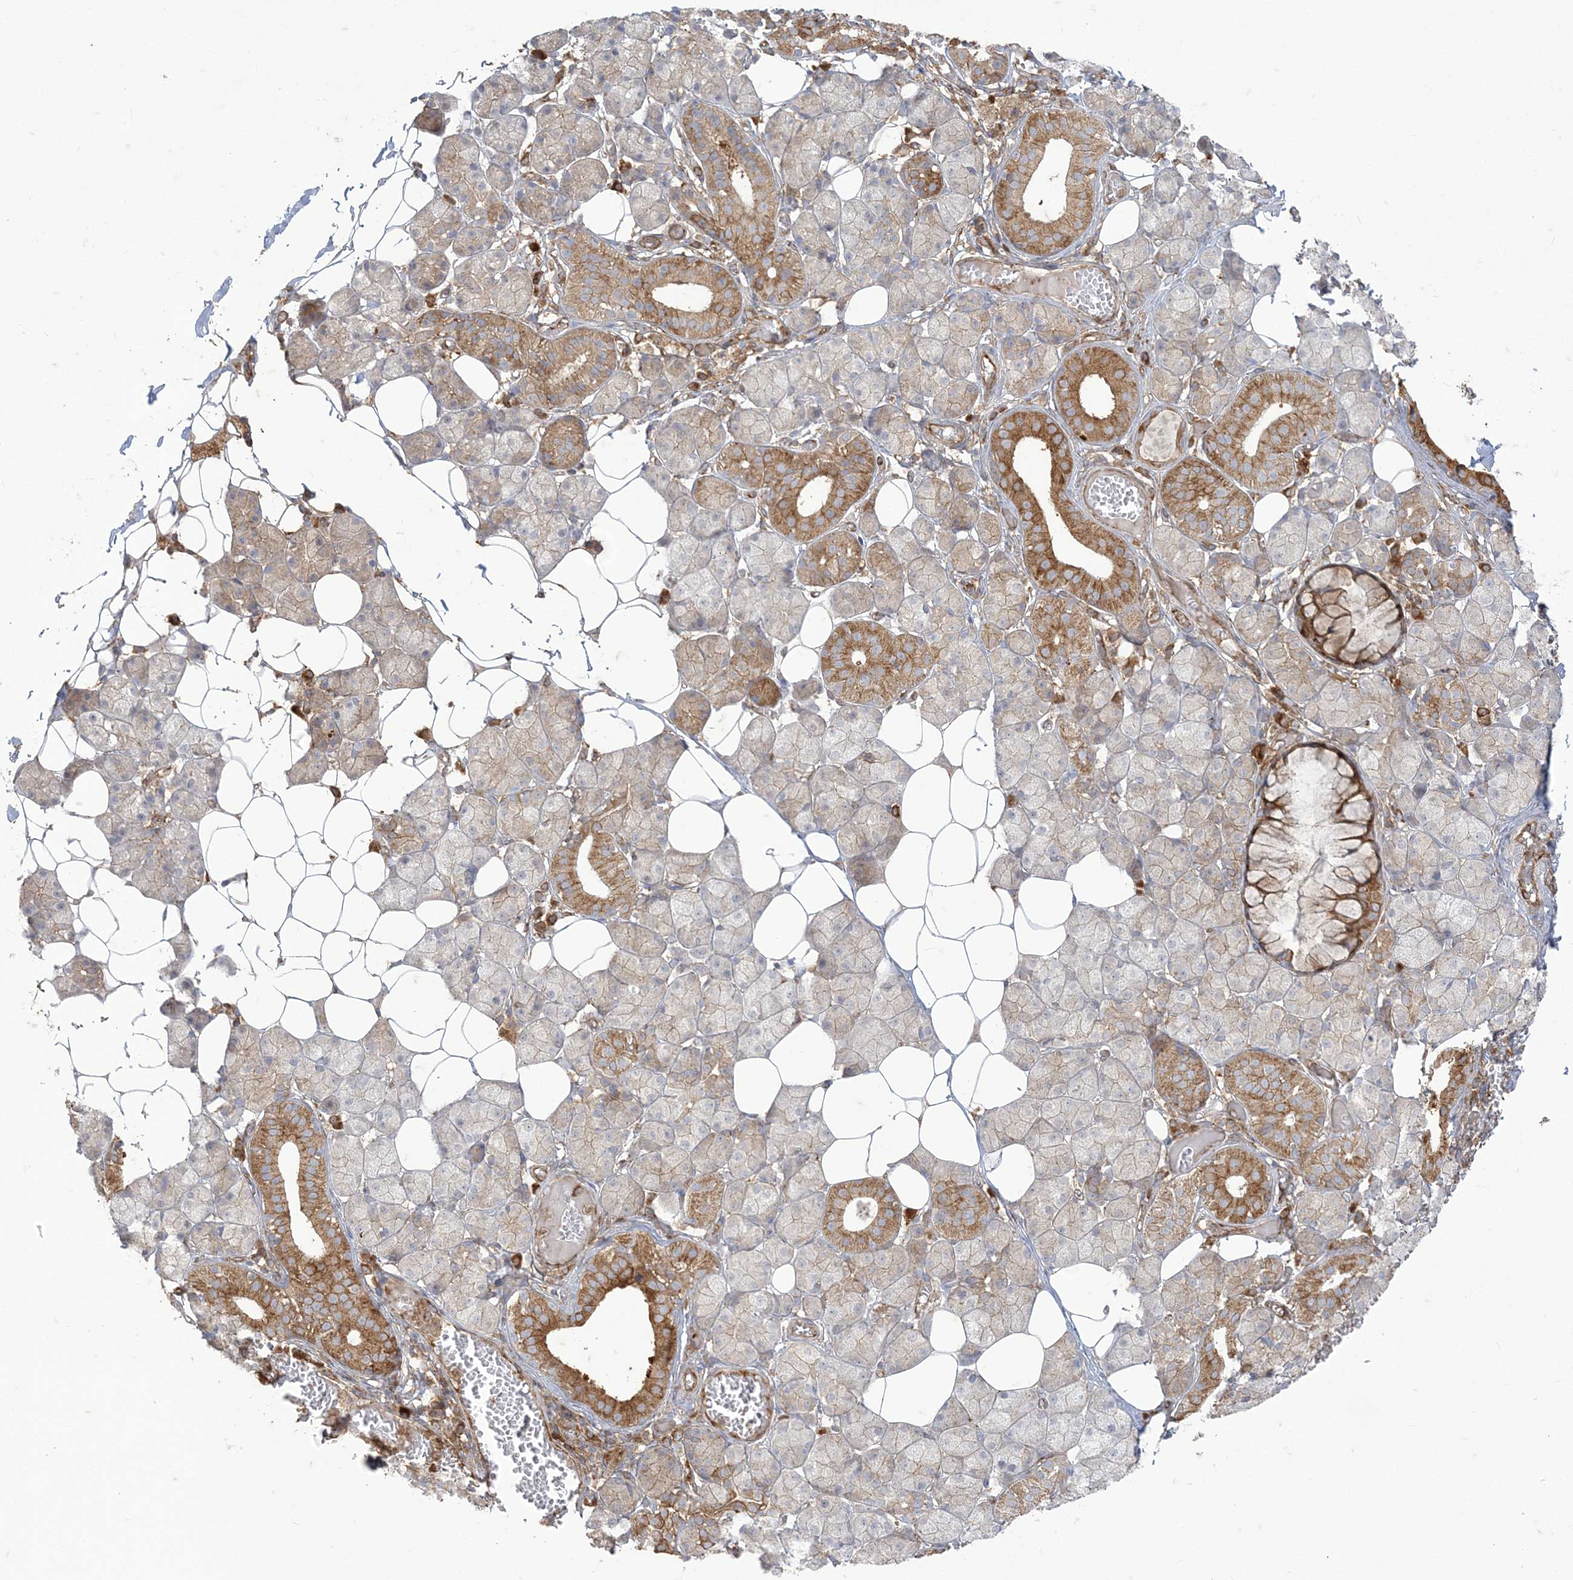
{"staining": {"intensity": "moderate", "quantity": "25%-75%", "location": "cytoplasmic/membranous"}, "tissue": "salivary gland", "cell_type": "Glandular cells", "image_type": "normal", "snomed": [{"axis": "morphology", "description": "Normal tissue, NOS"}, {"axis": "topography", "description": "Salivary gland"}], "caption": "Immunohistochemistry (IHC) micrograph of benign salivary gland: human salivary gland stained using immunohistochemistry demonstrates medium levels of moderate protein expression localized specifically in the cytoplasmic/membranous of glandular cells, appearing as a cytoplasmic/membranous brown color.", "gene": "DERL3", "patient": {"sex": "female", "age": 33}}